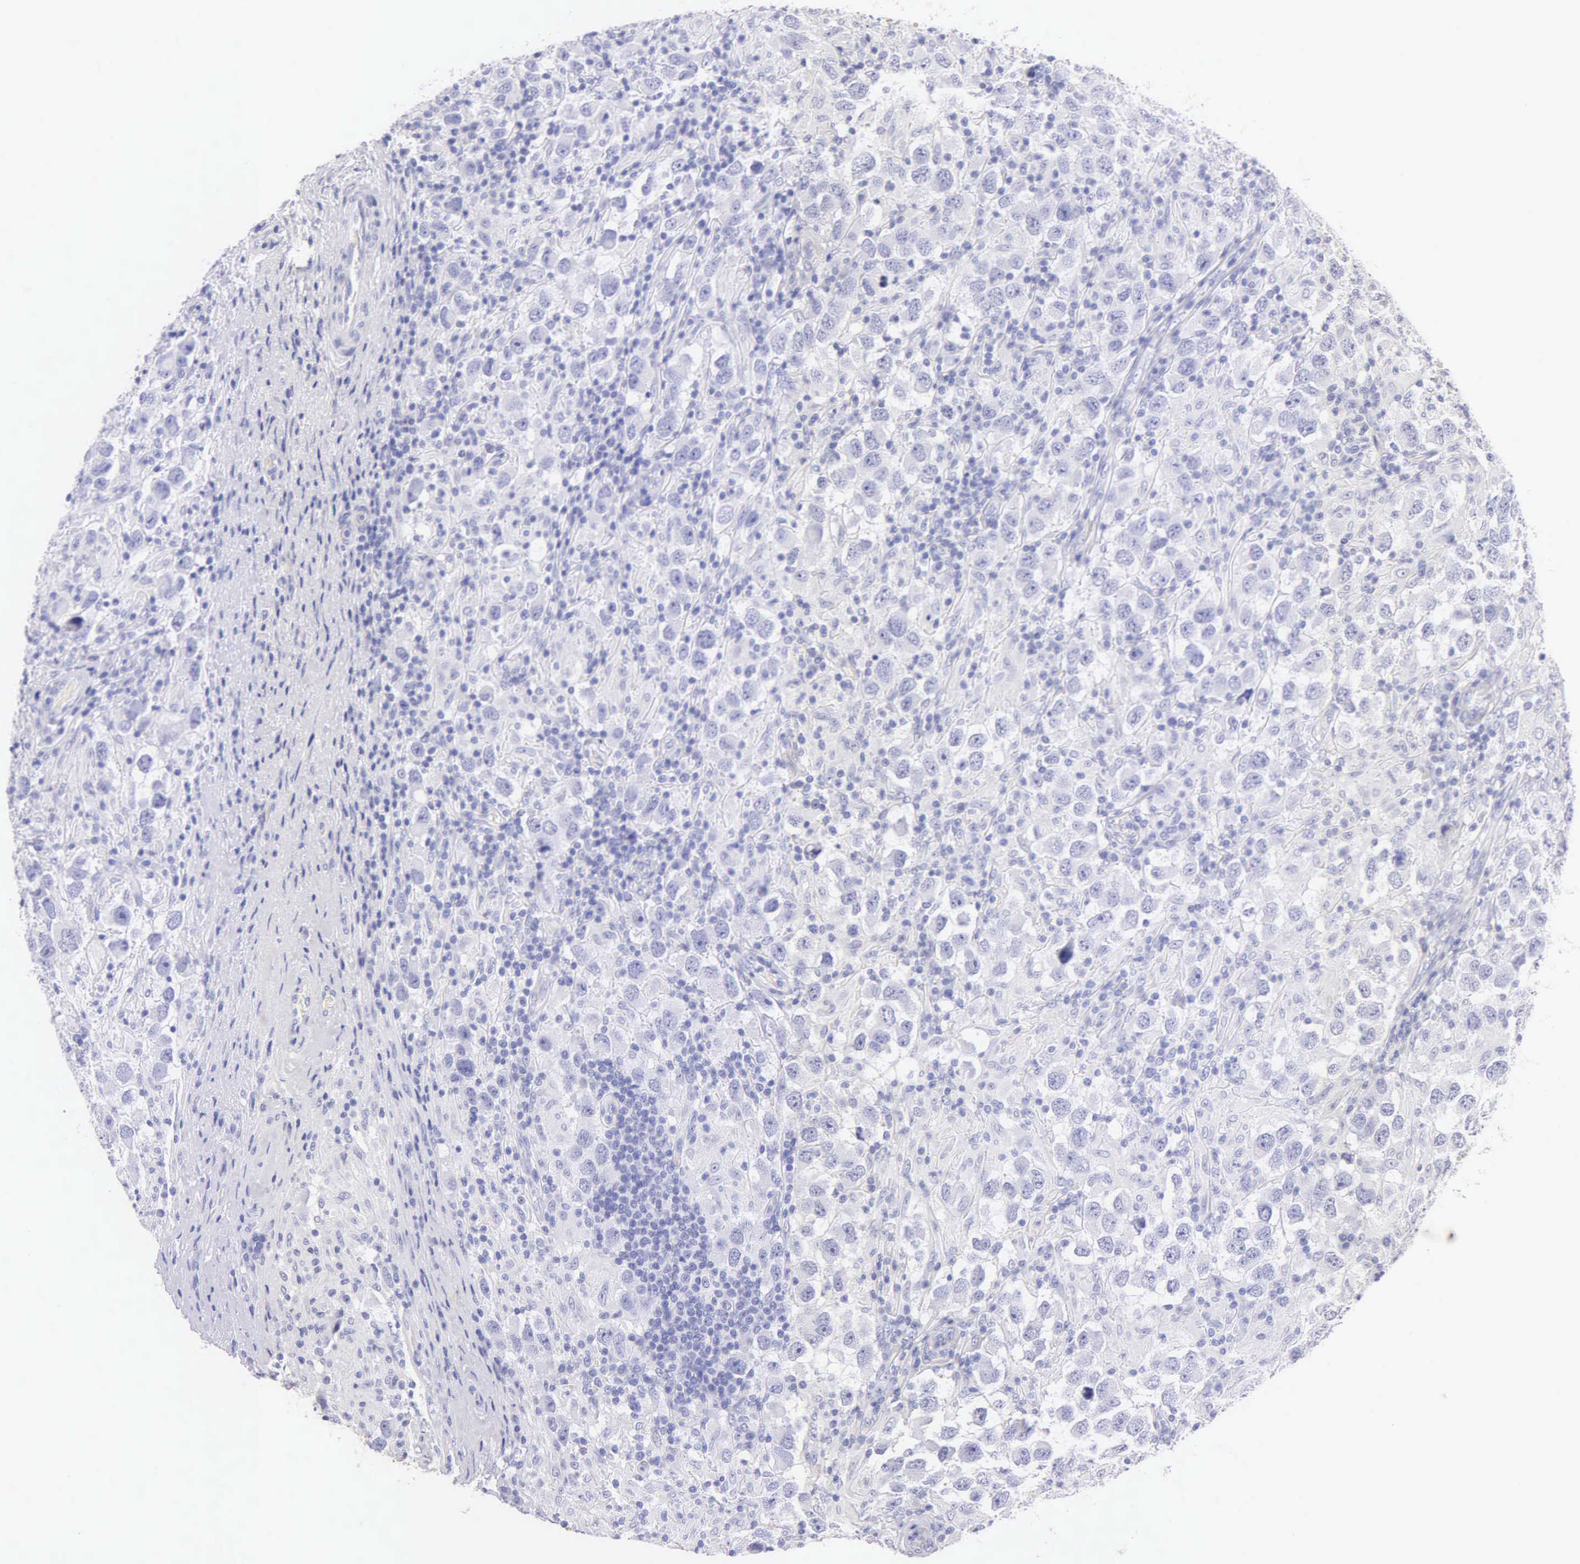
{"staining": {"intensity": "negative", "quantity": "none", "location": "none"}, "tissue": "testis cancer", "cell_type": "Tumor cells", "image_type": "cancer", "snomed": [{"axis": "morphology", "description": "Carcinoma, Embryonal, NOS"}, {"axis": "topography", "description": "Testis"}], "caption": "Photomicrograph shows no significant protein positivity in tumor cells of embryonal carcinoma (testis).", "gene": "KRT17", "patient": {"sex": "male", "age": 21}}